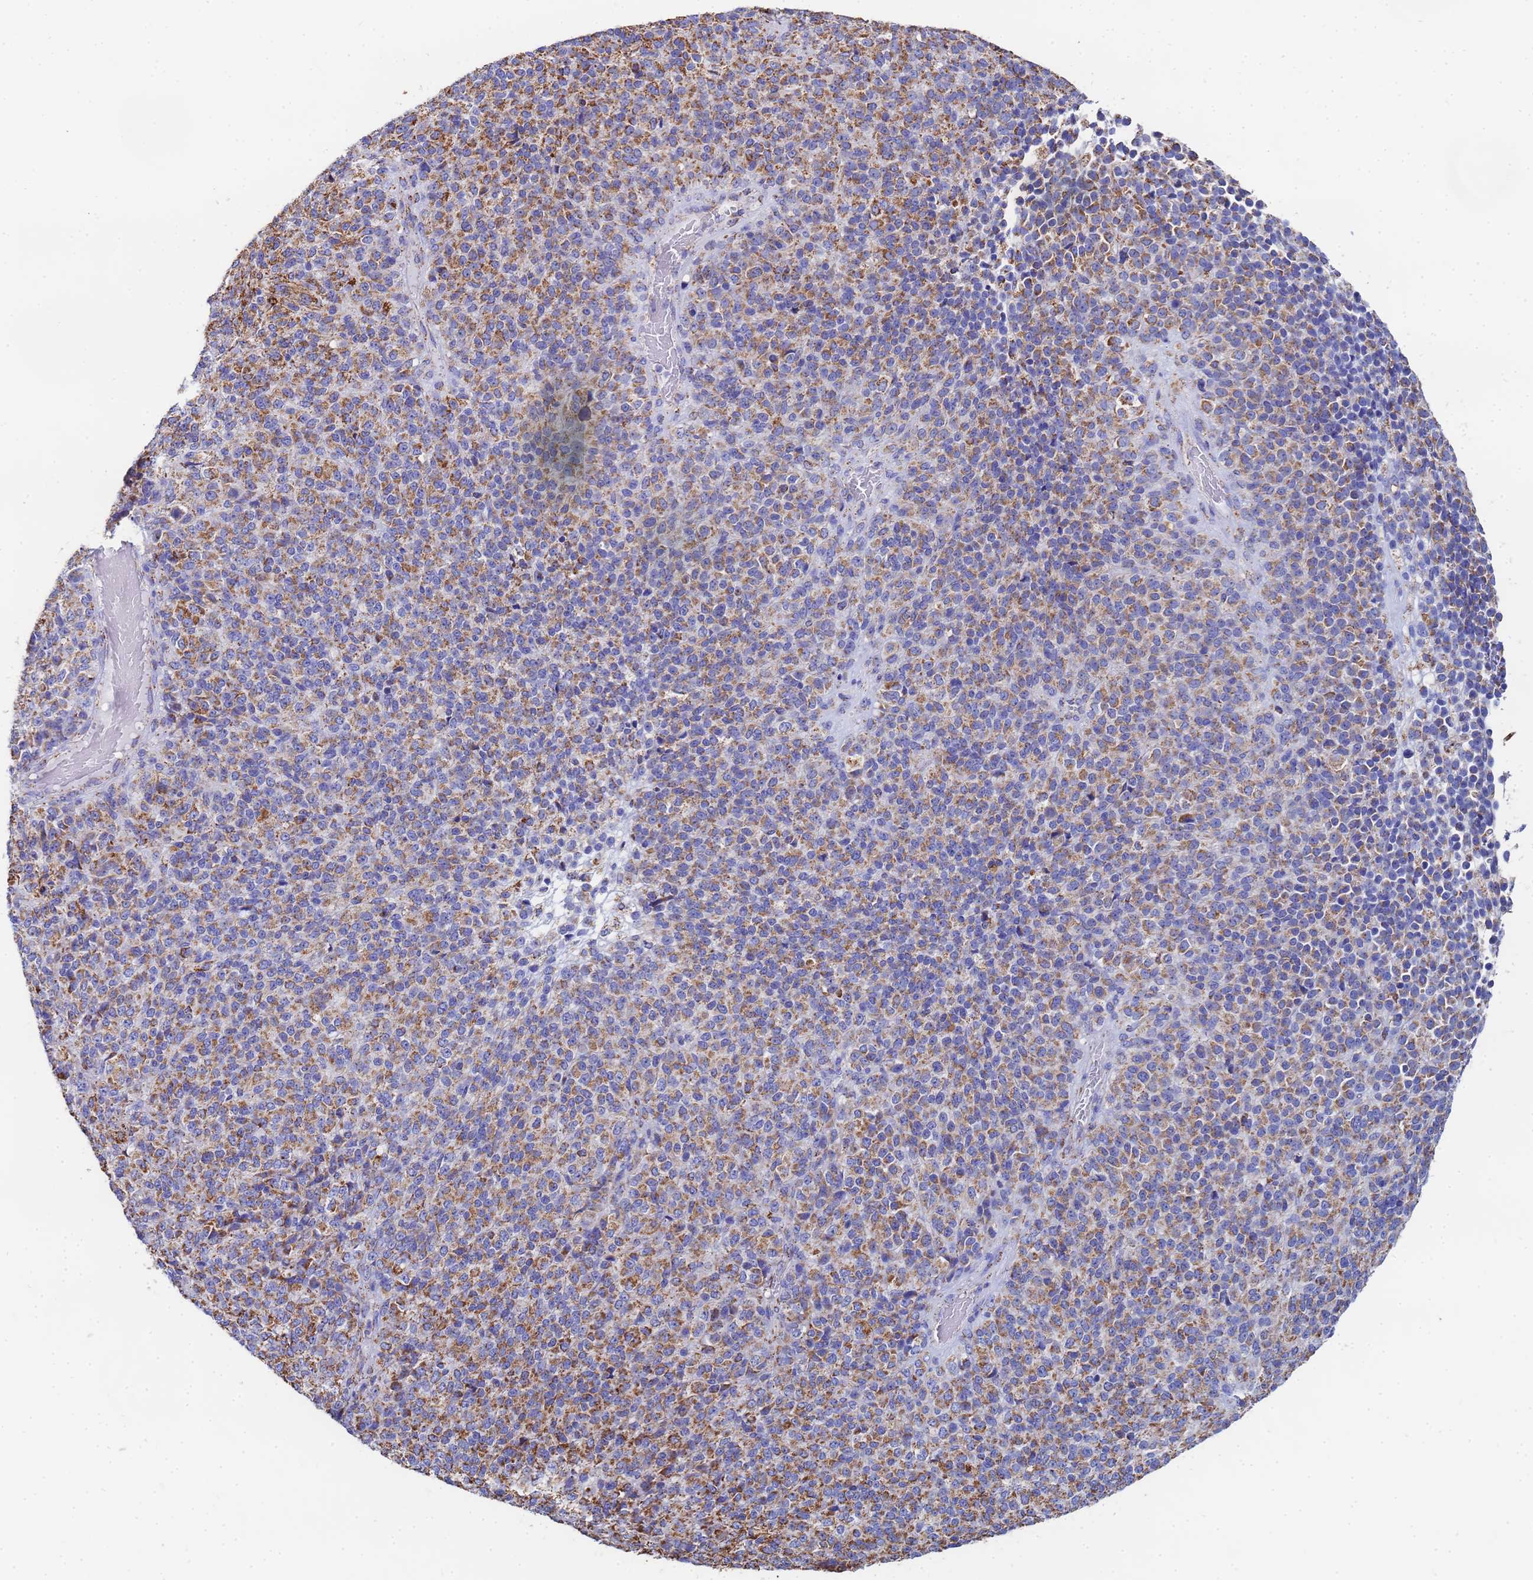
{"staining": {"intensity": "moderate", "quantity": ">75%", "location": "cytoplasmic/membranous"}, "tissue": "melanoma", "cell_type": "Tumor cells", "image_type": "cancer", "snomed": [{"axis": "morphology", "description": "Malignant melanoma, Metastatic site"}, {"axis": "topography", "description": "Brain"}], "caption": "Immunohistochemistry (IHC) (DAB) staining of melanoma reveals moderate cytoplasmic/membranous protein positivity in approximately >75% of tumor cells.", "gene": "GLUD1", "patient": {"sex": "female", "age": 56}}